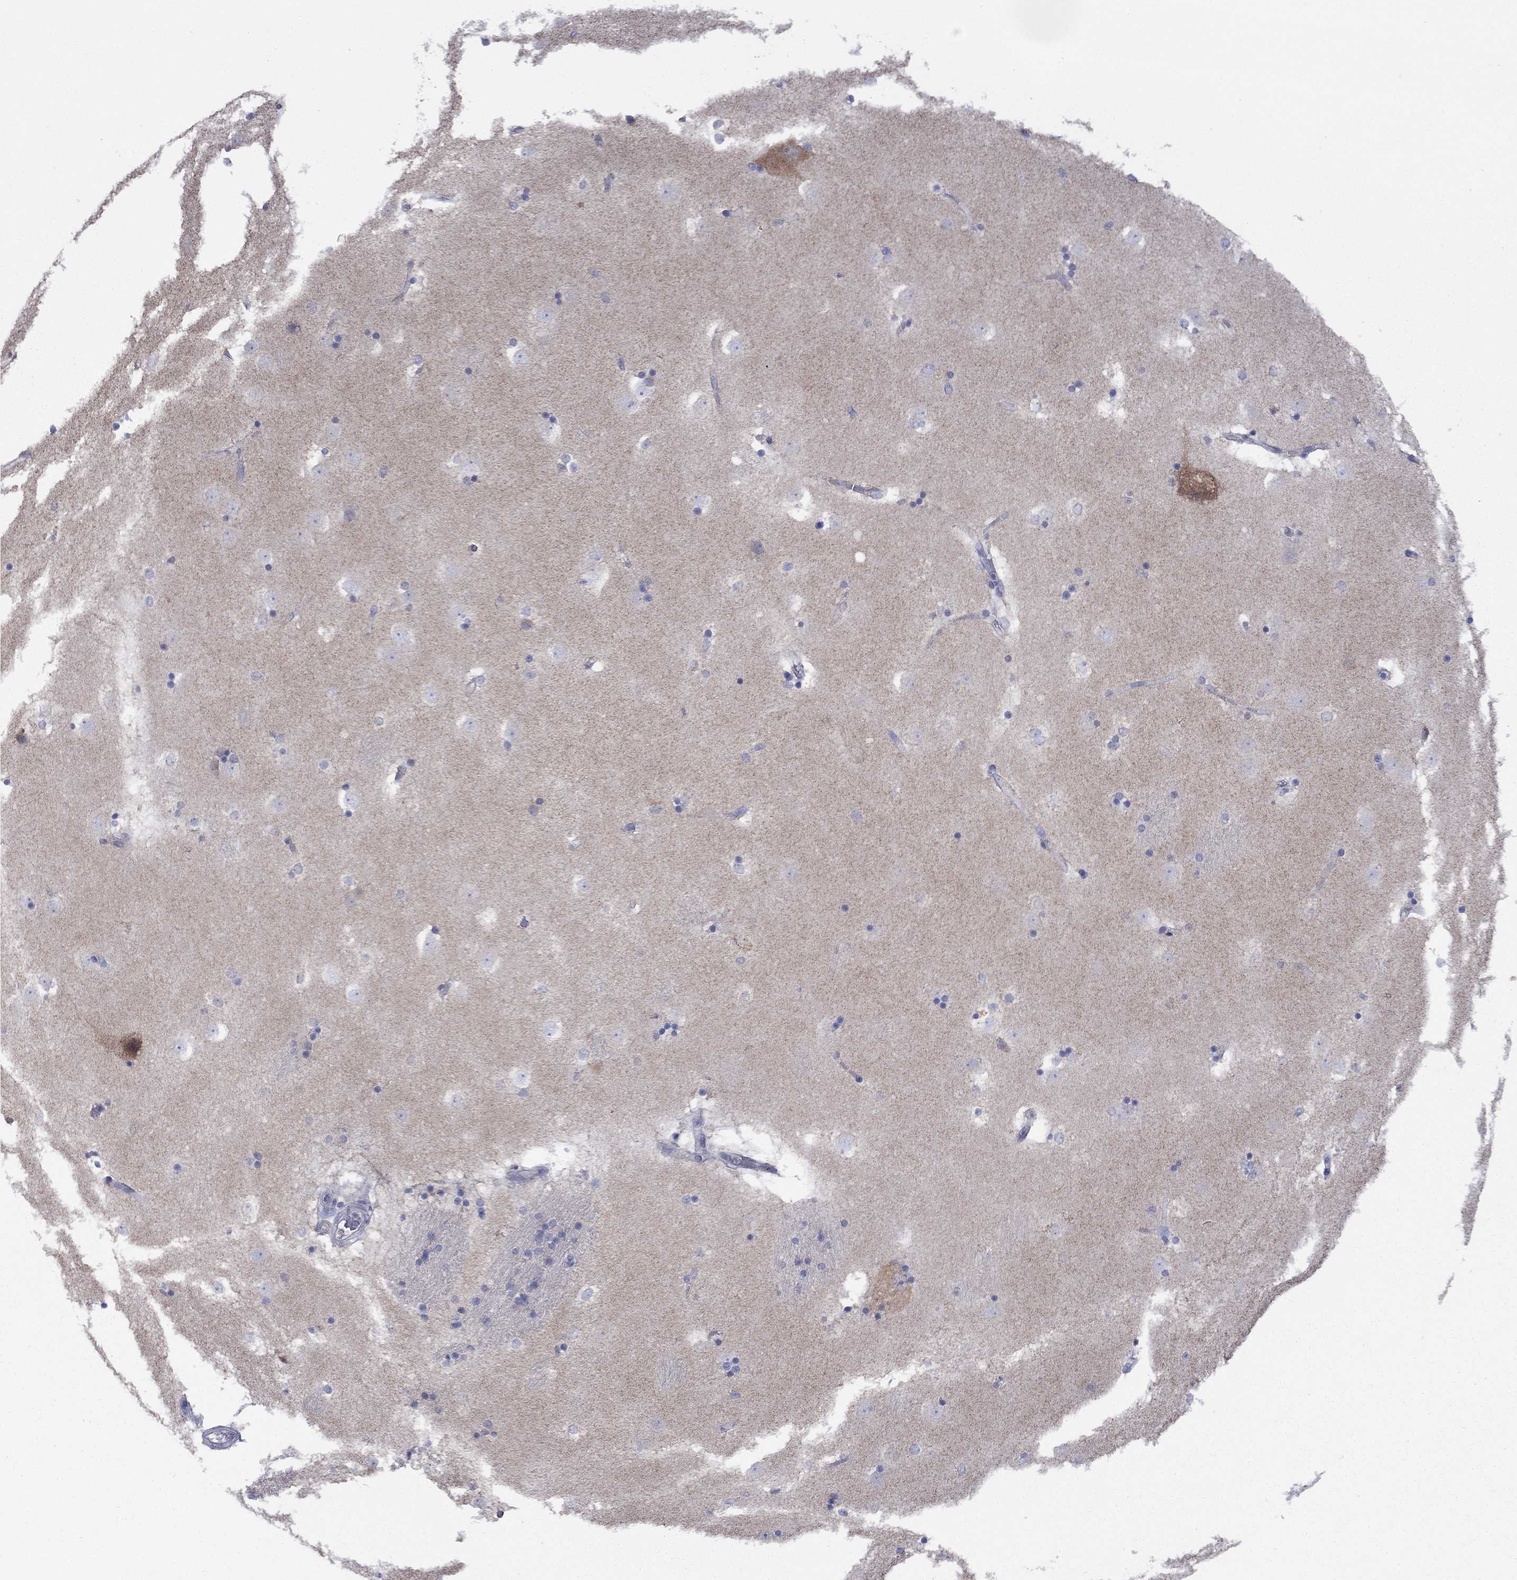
{"staining": {"intensity": "negative", "quantity": "none", "location": "none"}, "tissue": "caudate", "cell_type": "Glial cells", "image_type": "normal", "snomed": [{"axis": "morphology", "description": "Normal tissue, NOS"}, {"axis": "topography", "description": "Lateral ventricle wall"}], "caption": "Immunohistochemistry (IHC) micrograph of normal caudate stained for a protein (brown), which displays no positivity in glial cells.", "gene": "CLVS1", "patient": {"sex": "male", "age": 51}}